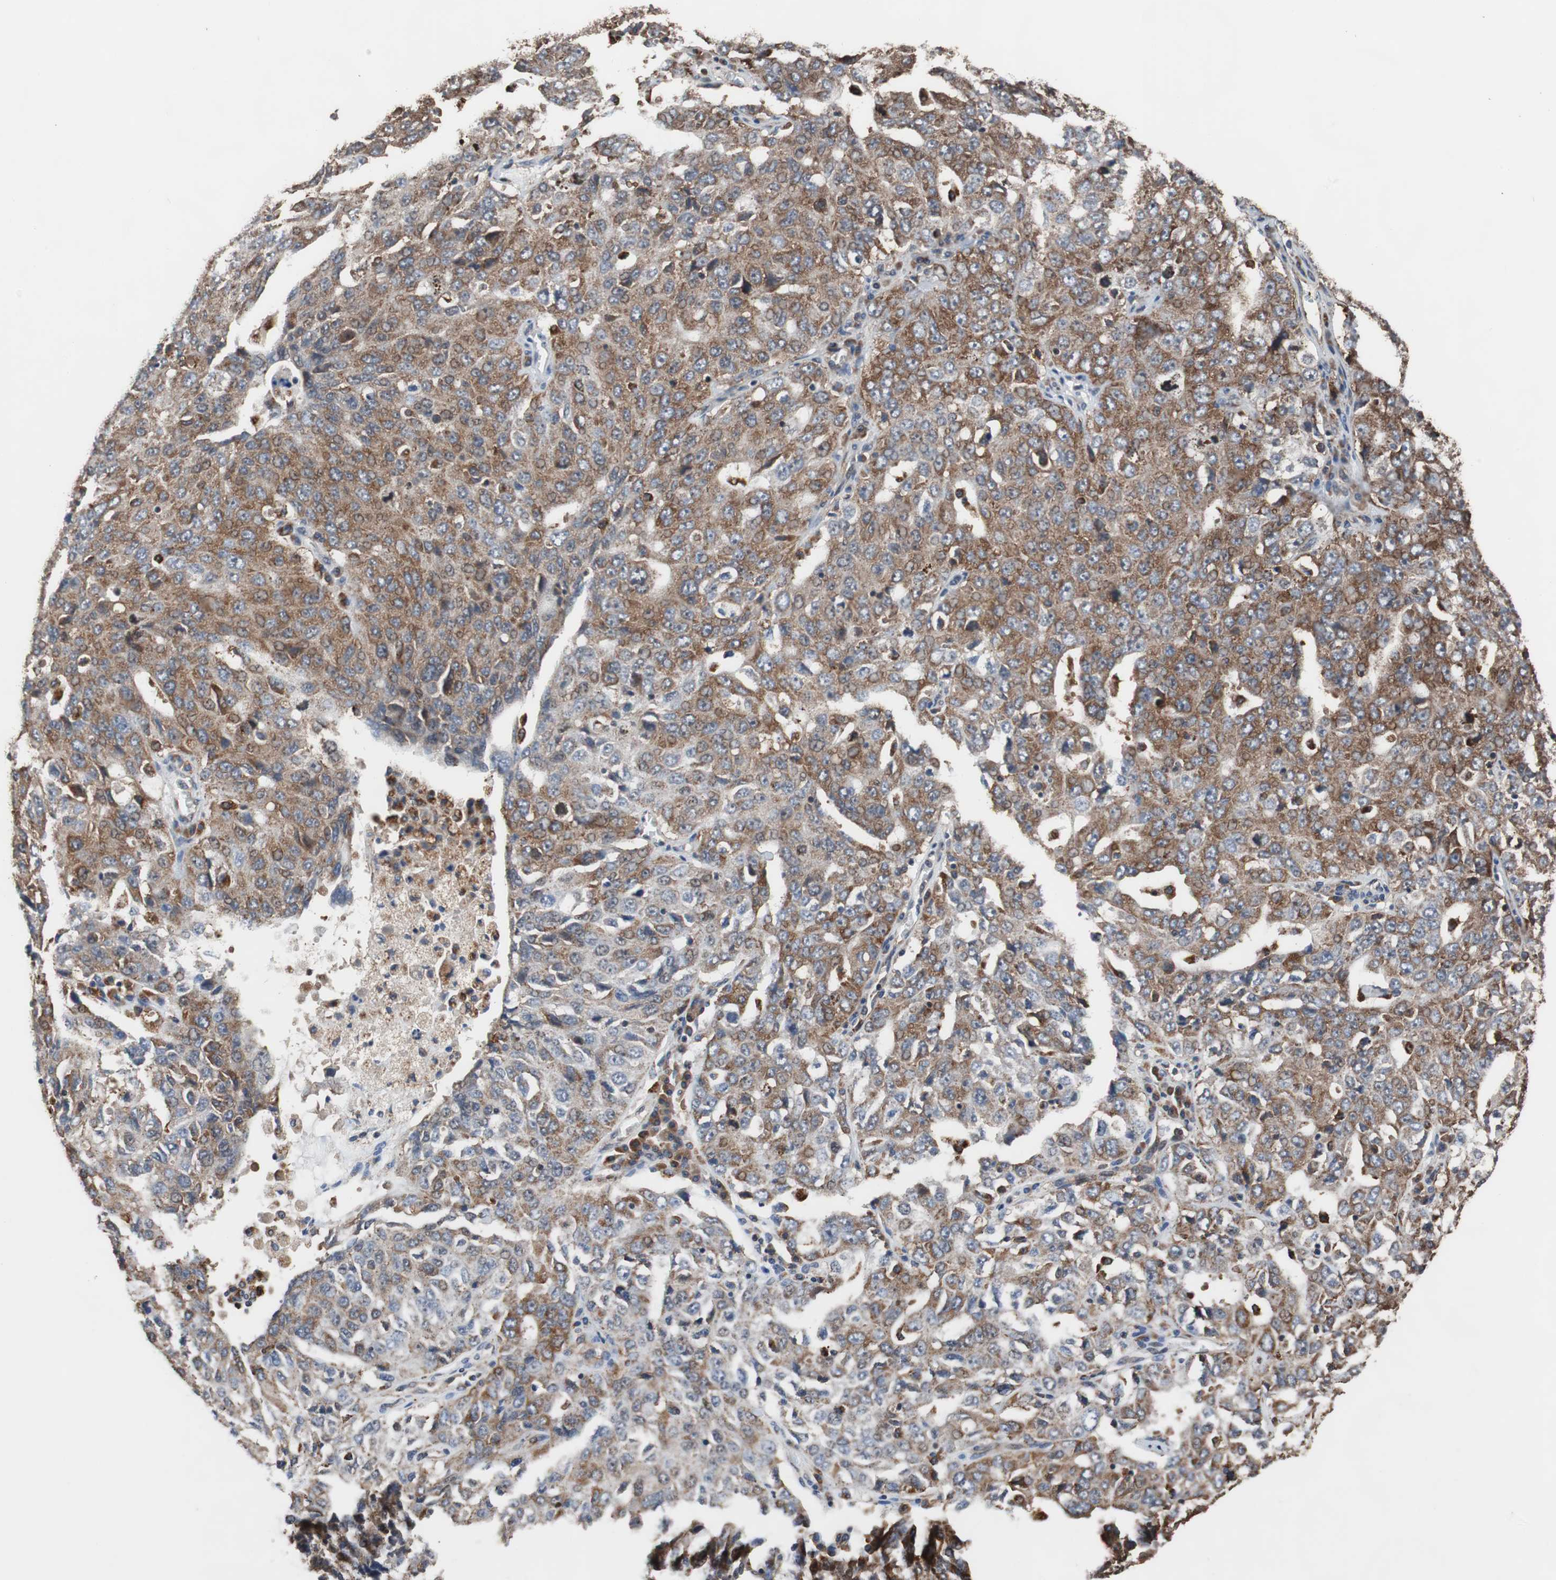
{"staining": {"intensity": "moderate", "quantity": ">75%", "location": "cytoplasmic/membranous"}, "tissue": "ovarian cancer", "cell_type": "Tumor cells", "image_type": "cancer", "snomed": [{"axis": "morphology", "description": "Carcinoma, endometroid"}, {"axis": "topography", "description": "Ovary"}], "caption": "A medium amount of moderate cytoplasmic/membranous staining is identified in about >75% of tumor cells in ovarian cancer tissue.", "gene": "USP10", "patient": {"sex": "female", "age": 62}}